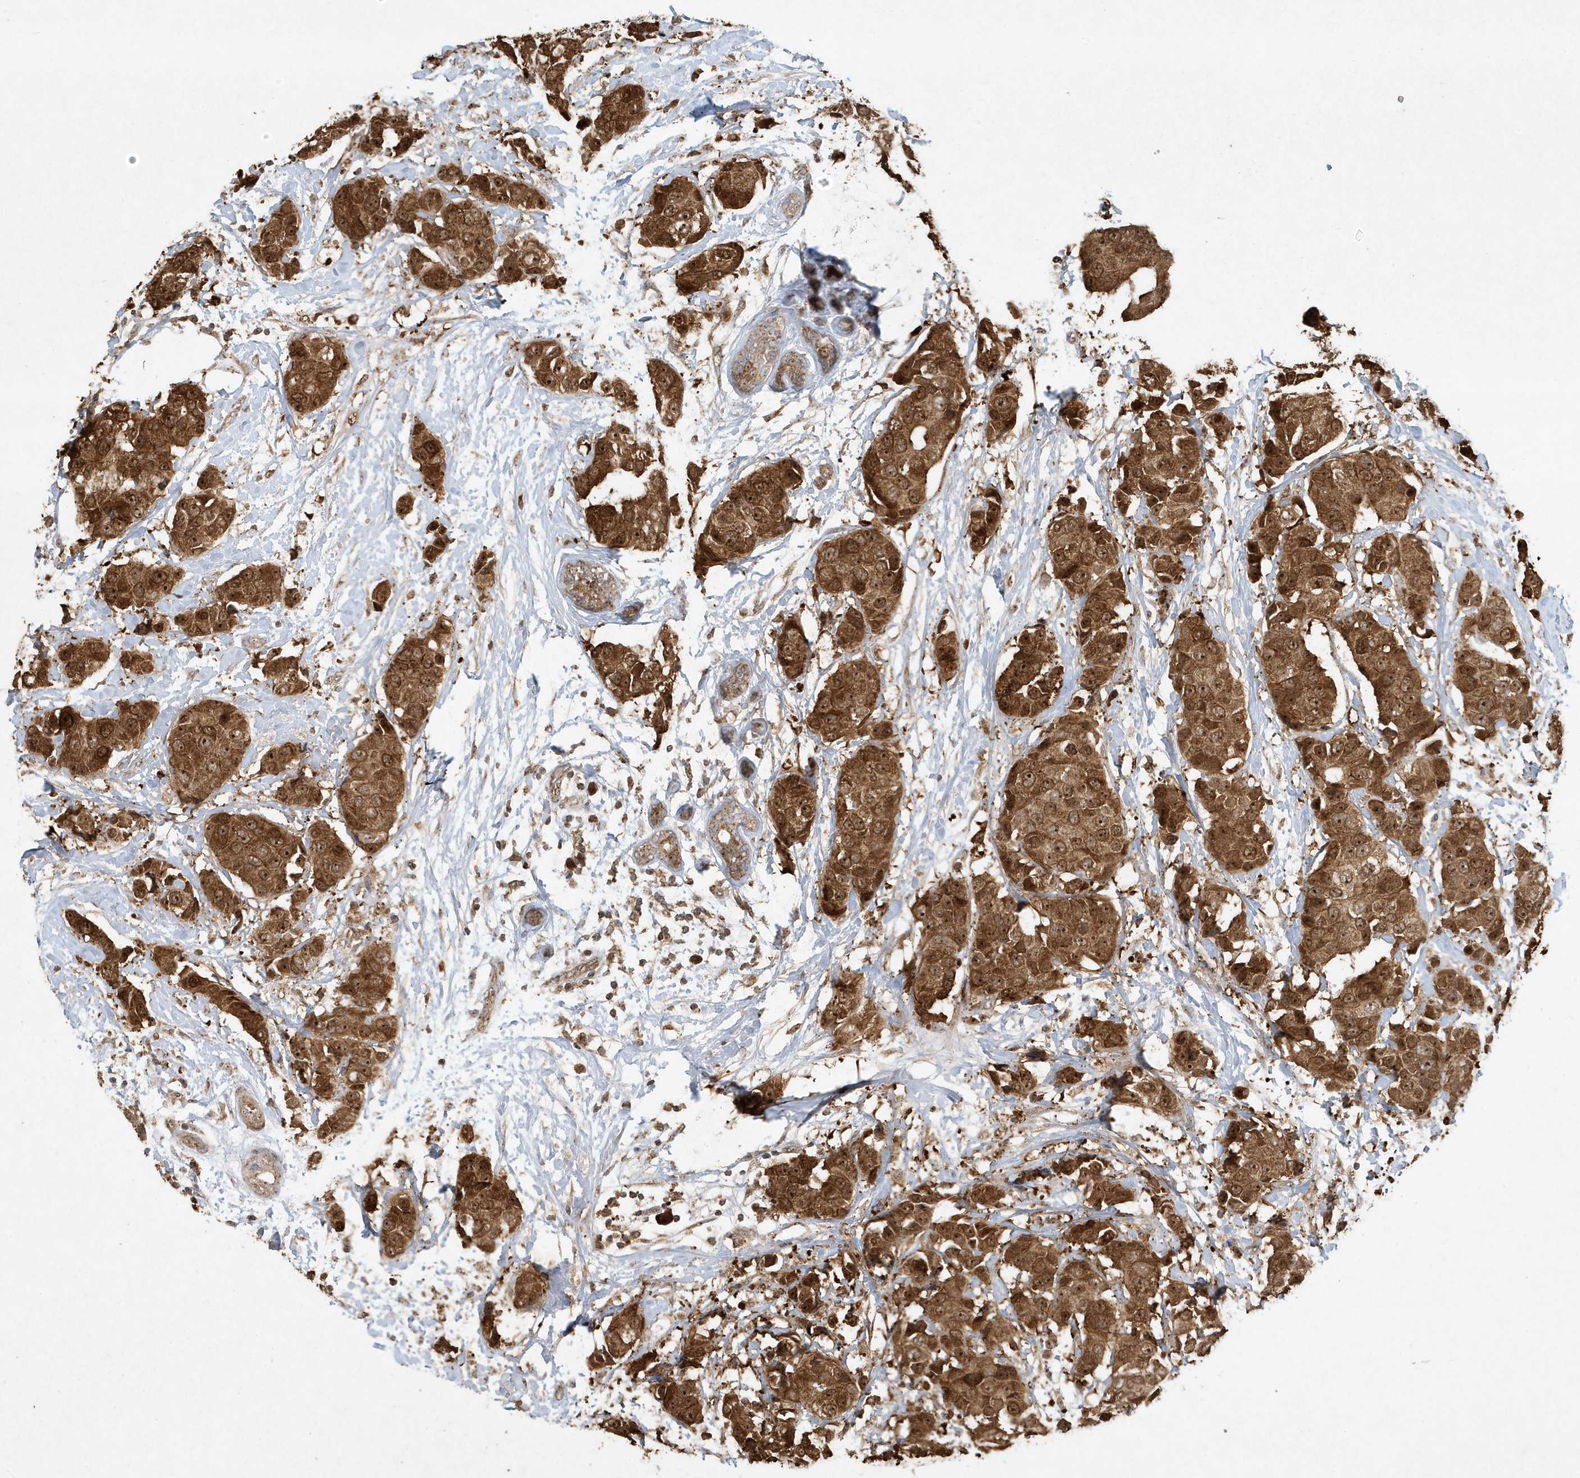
{"staining": {"intensity": "strong", "quantity": ">75%", "location": "cytoplasmic/membranous,nuclear"}, "tissue": "breast cancer", "cell_type": "Tumor cells", "image_type": "cancer", "snomed": [{"axis": "morphology", "description": "Normal tissue, NOS"}, {"axis": "morphology", "description": "Duct carcinoma"}, {"axis": "topography", "description": "Breast"}], "caption": "High-power microscopy captured an immunohistochemistry (IHC) histopathology image of breast invasive ductal carcinoma, revealing strong cytoplasmic/membranous and nuclear positivity in approximately >75% of tumor cells.", "gene": "ABCB9", "patient": {"sex": "female", "age": 39}}